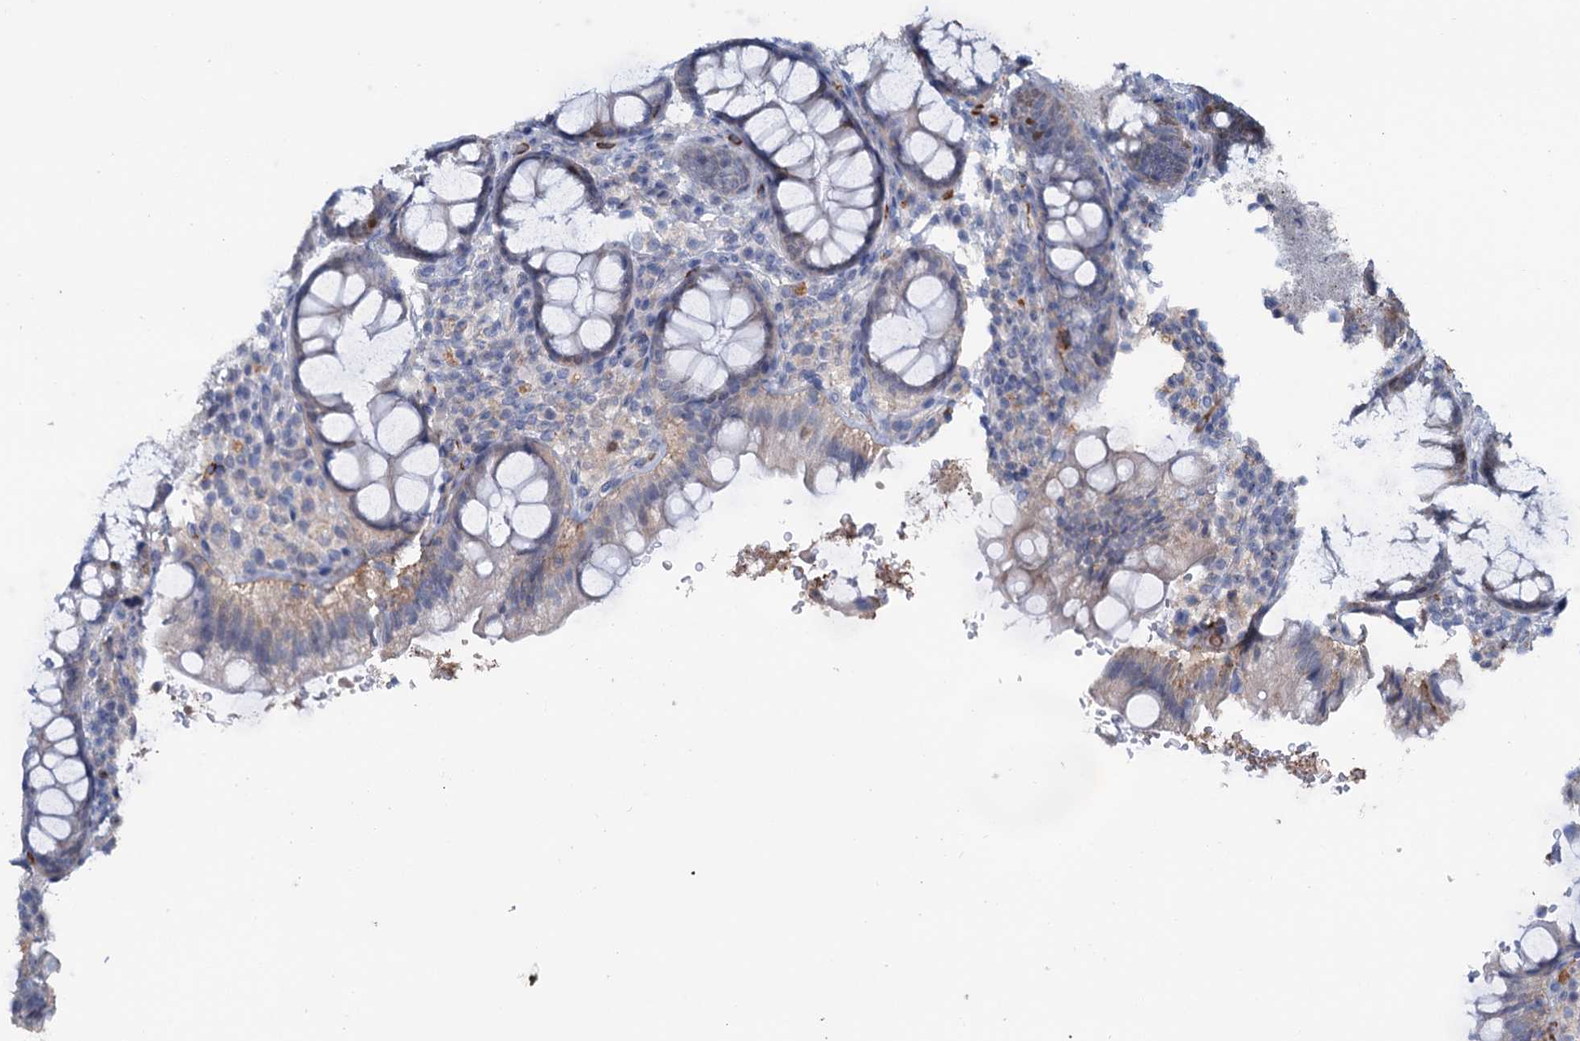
{"staining": {"intensity": "moderate", "quantity": "25%-75%", "location": "cytoplasmic/membranous,nuclear"}, "tissue": "rectum", "cell_type": "Glandular cells", "image_type": "normal", "snomed": [{"axis": "morphology", "description": "Normal tissue, NOS"}, {"axis": "topography", "description": "Rectum"}], "caption": "Benign rectum demonstrates moderate cytoplasmic/membranous,nuclear expression in approximately 25%-75% of glandular cells, visualized by immunohistochemistry.", "gene": "FAM111B", "patient": {"sex": "male", "age": 83}}